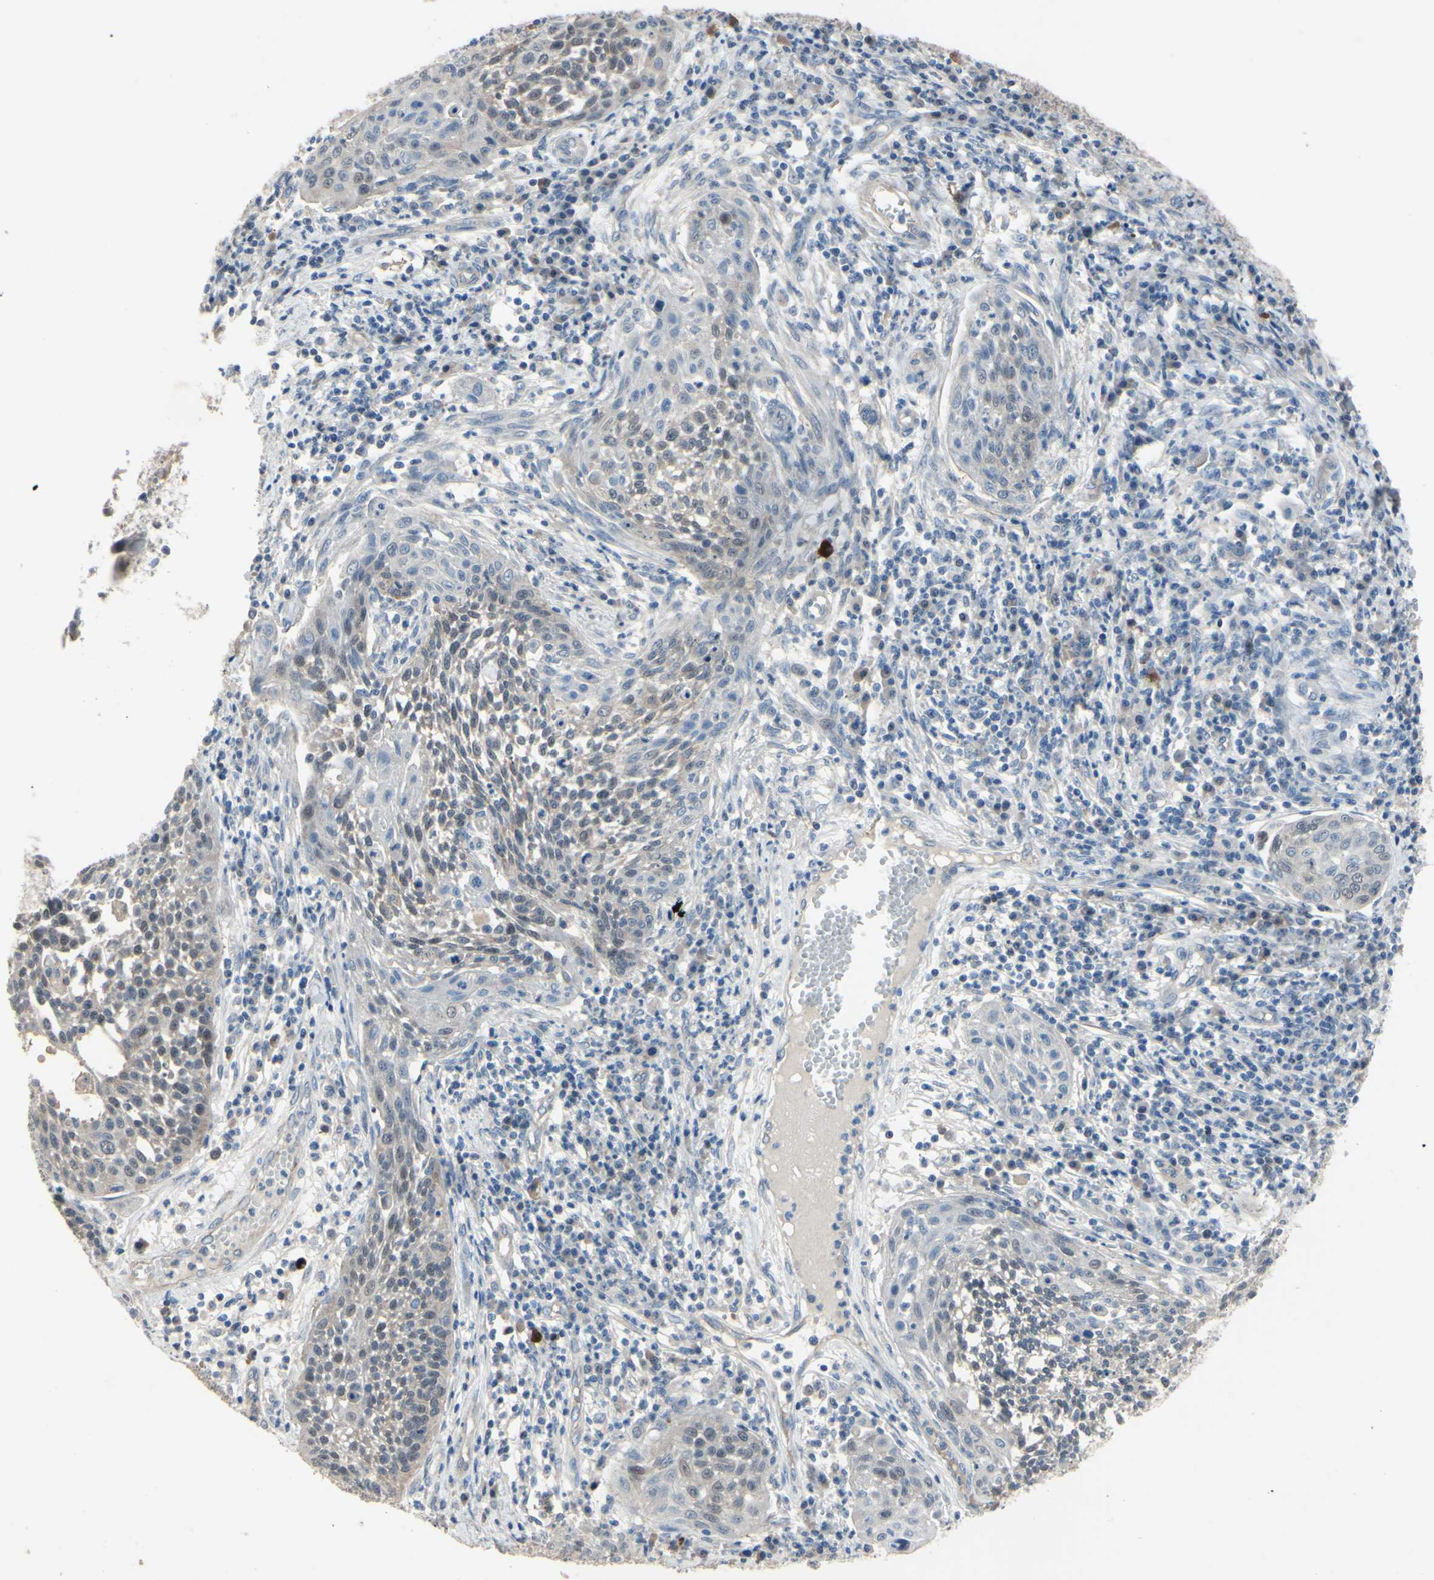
{"staining": {"intensity": "negative", "quantity": "none", "location": "none"}, "tissue": "cervical cancer", "cell_type": "Tumor cells", "image_type": "cancer", "snomed": [{"axis": "morphology", "description": "Squamous cell carcinoma, NOS"}, {"axis": "topography", "description": "Cervix"}], "caption": "Human cervical squamous cell carcinoma stained for a protein using IHC reveals no expression in tumor cells.", "gene": "LHX9", "patient": {"sex": "female", "age": 34}}